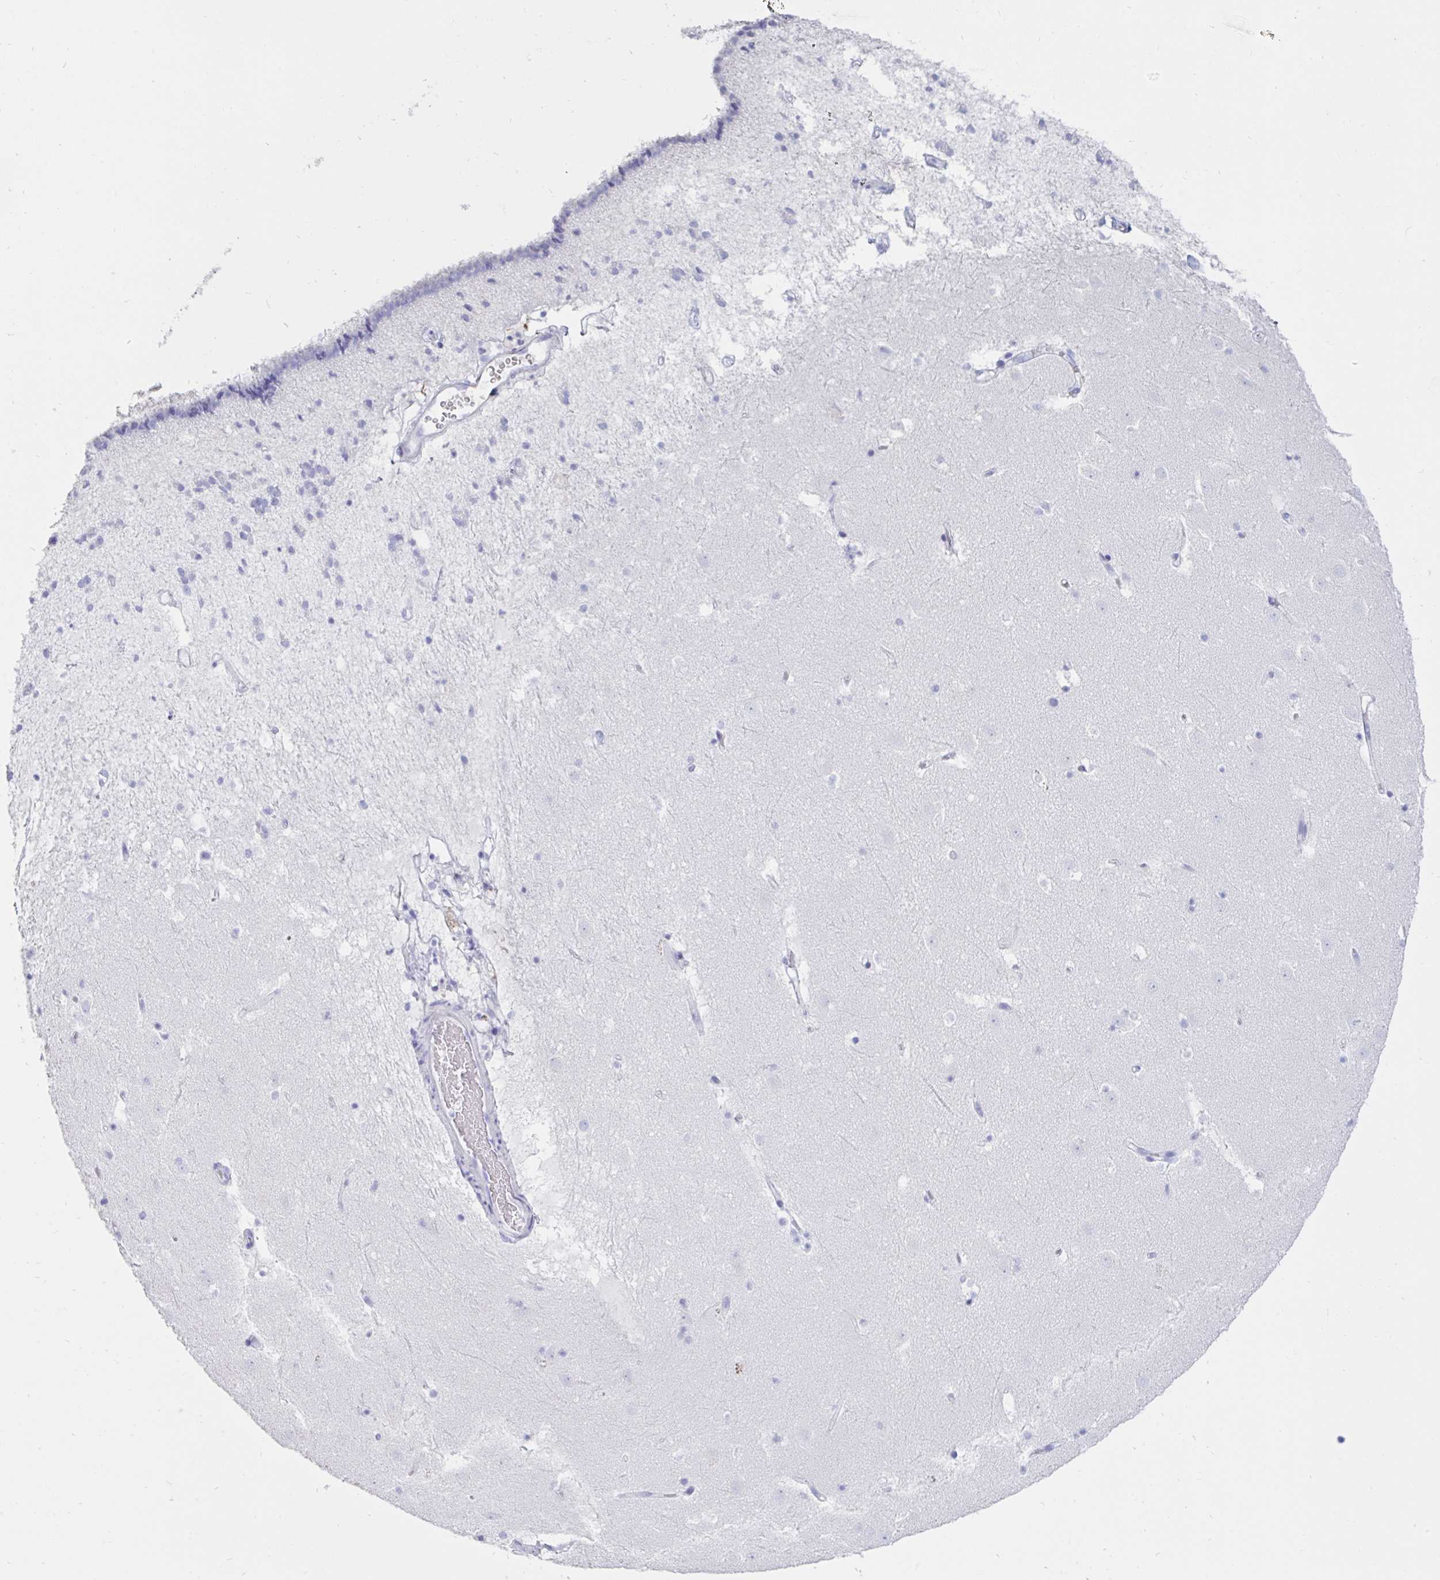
{"staining": {"intensity": "negative", "quantity": "none", "location": "none"}, "tissue": "caudate", "cell_type": "Glial cells", "image_type": "normal", "snomed": [{"axis": "morphology", "description": "Normal tissue, NOS"}, {"axis": "topography", "description": "Lateral ventricle wall"}], "caption": "Immunohistochemistry image of benign caudate: caudate stained with DAB shows no significant protein staining in glial cells. The staining was performed using DAB (3,3'-diaminobenzidine) to visualize the protein expression in brown, while the nuclei were stained in blue with hematoxylin (Magnification: 20x).", "gene": "TNNC1", "patient": {"sex": "male", "age": 37}}